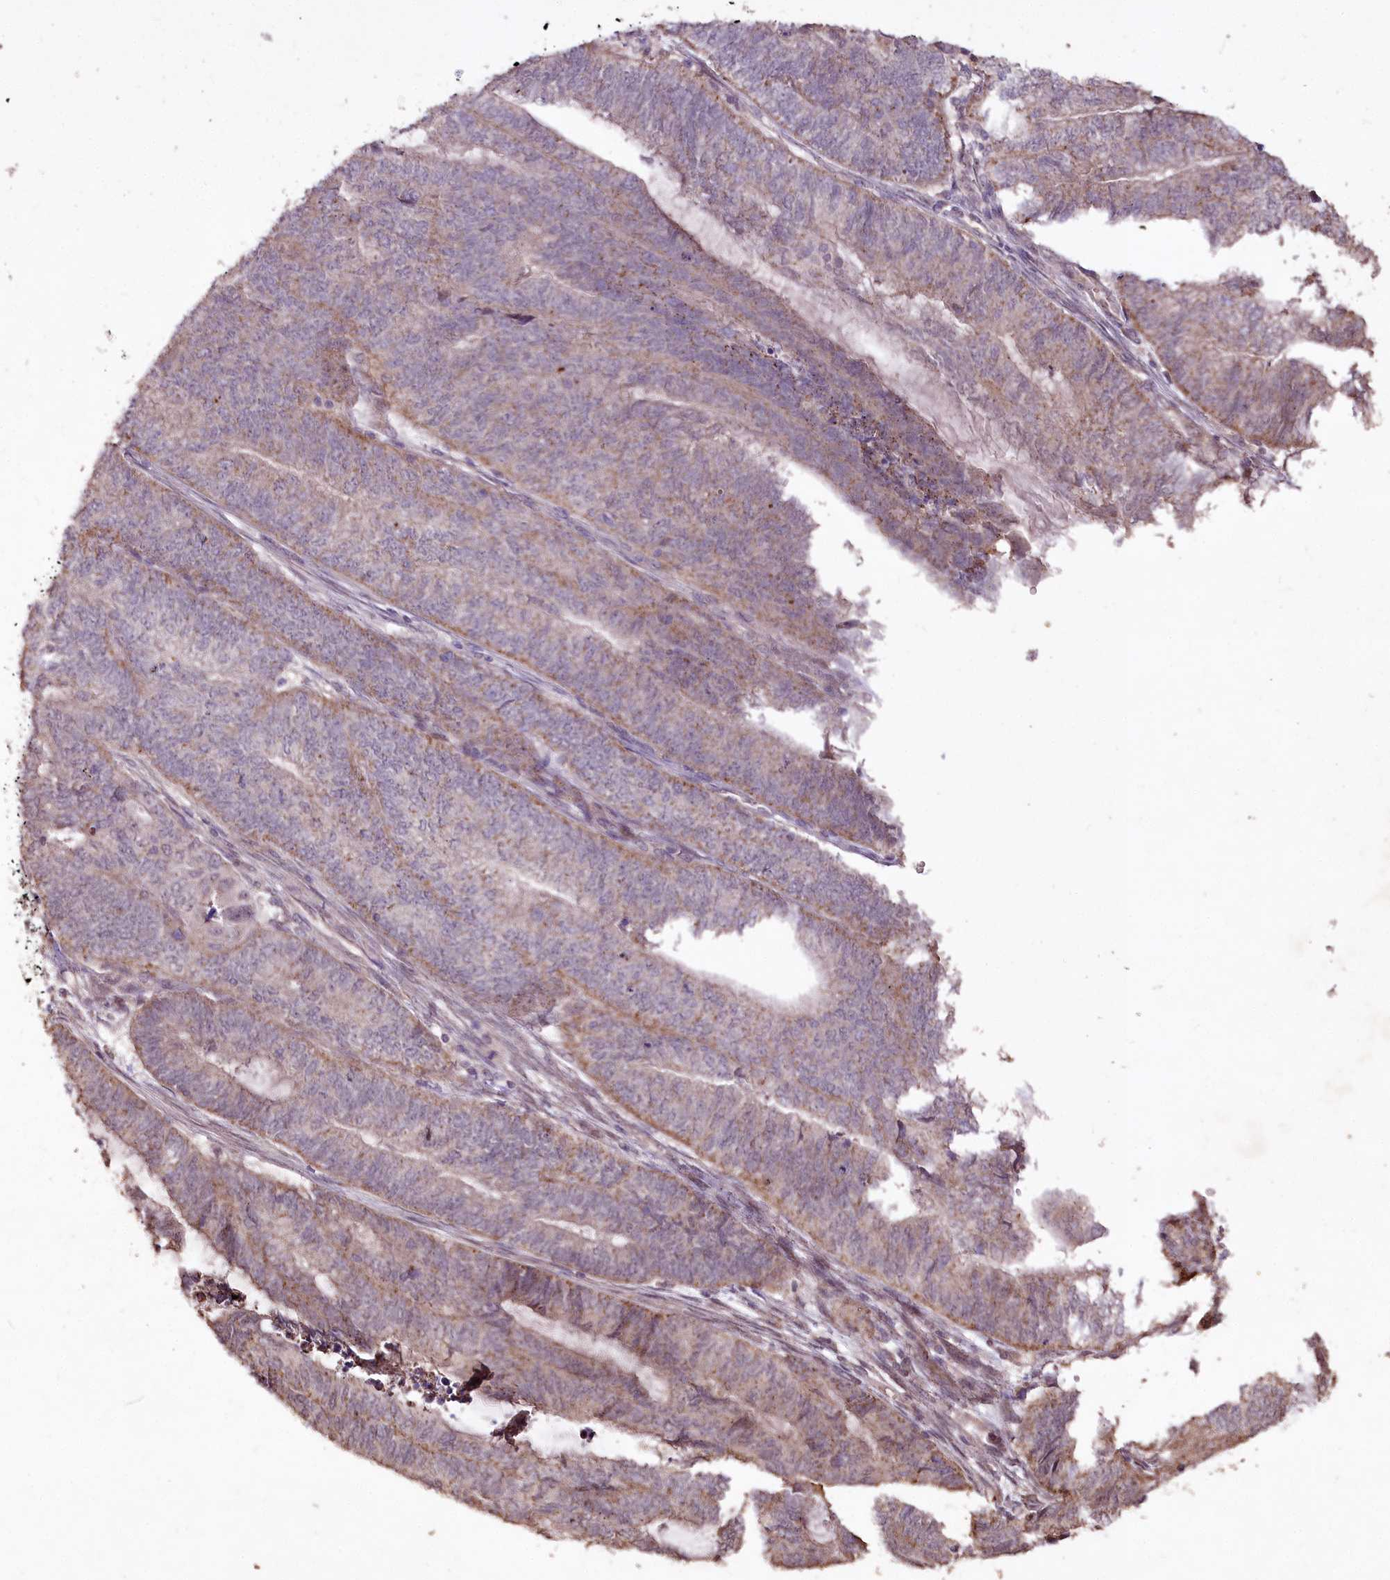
{"staining": {"intensity": "weak", "quantity": "<25%", "location": "cytoplasmic/membranous"}, "tissue": "endometrial cancer", "cell_type": "Tumor cells", "image_type": "cancer", "snomed": [{"axis": "morphology", "description": "Adenocarcinoma, NOS"}, {"axis": "topography", "description": "Uterus"}, {"axis": "topography", "description": "Endometrium"}], "caption": "Immunohistochemistry histopathology image of endometrial cancer stained for a protein (brown), which shows no staining in tumor cells.", "gene": "CARD19", "patient": {"sex": "female", "age": 70}}